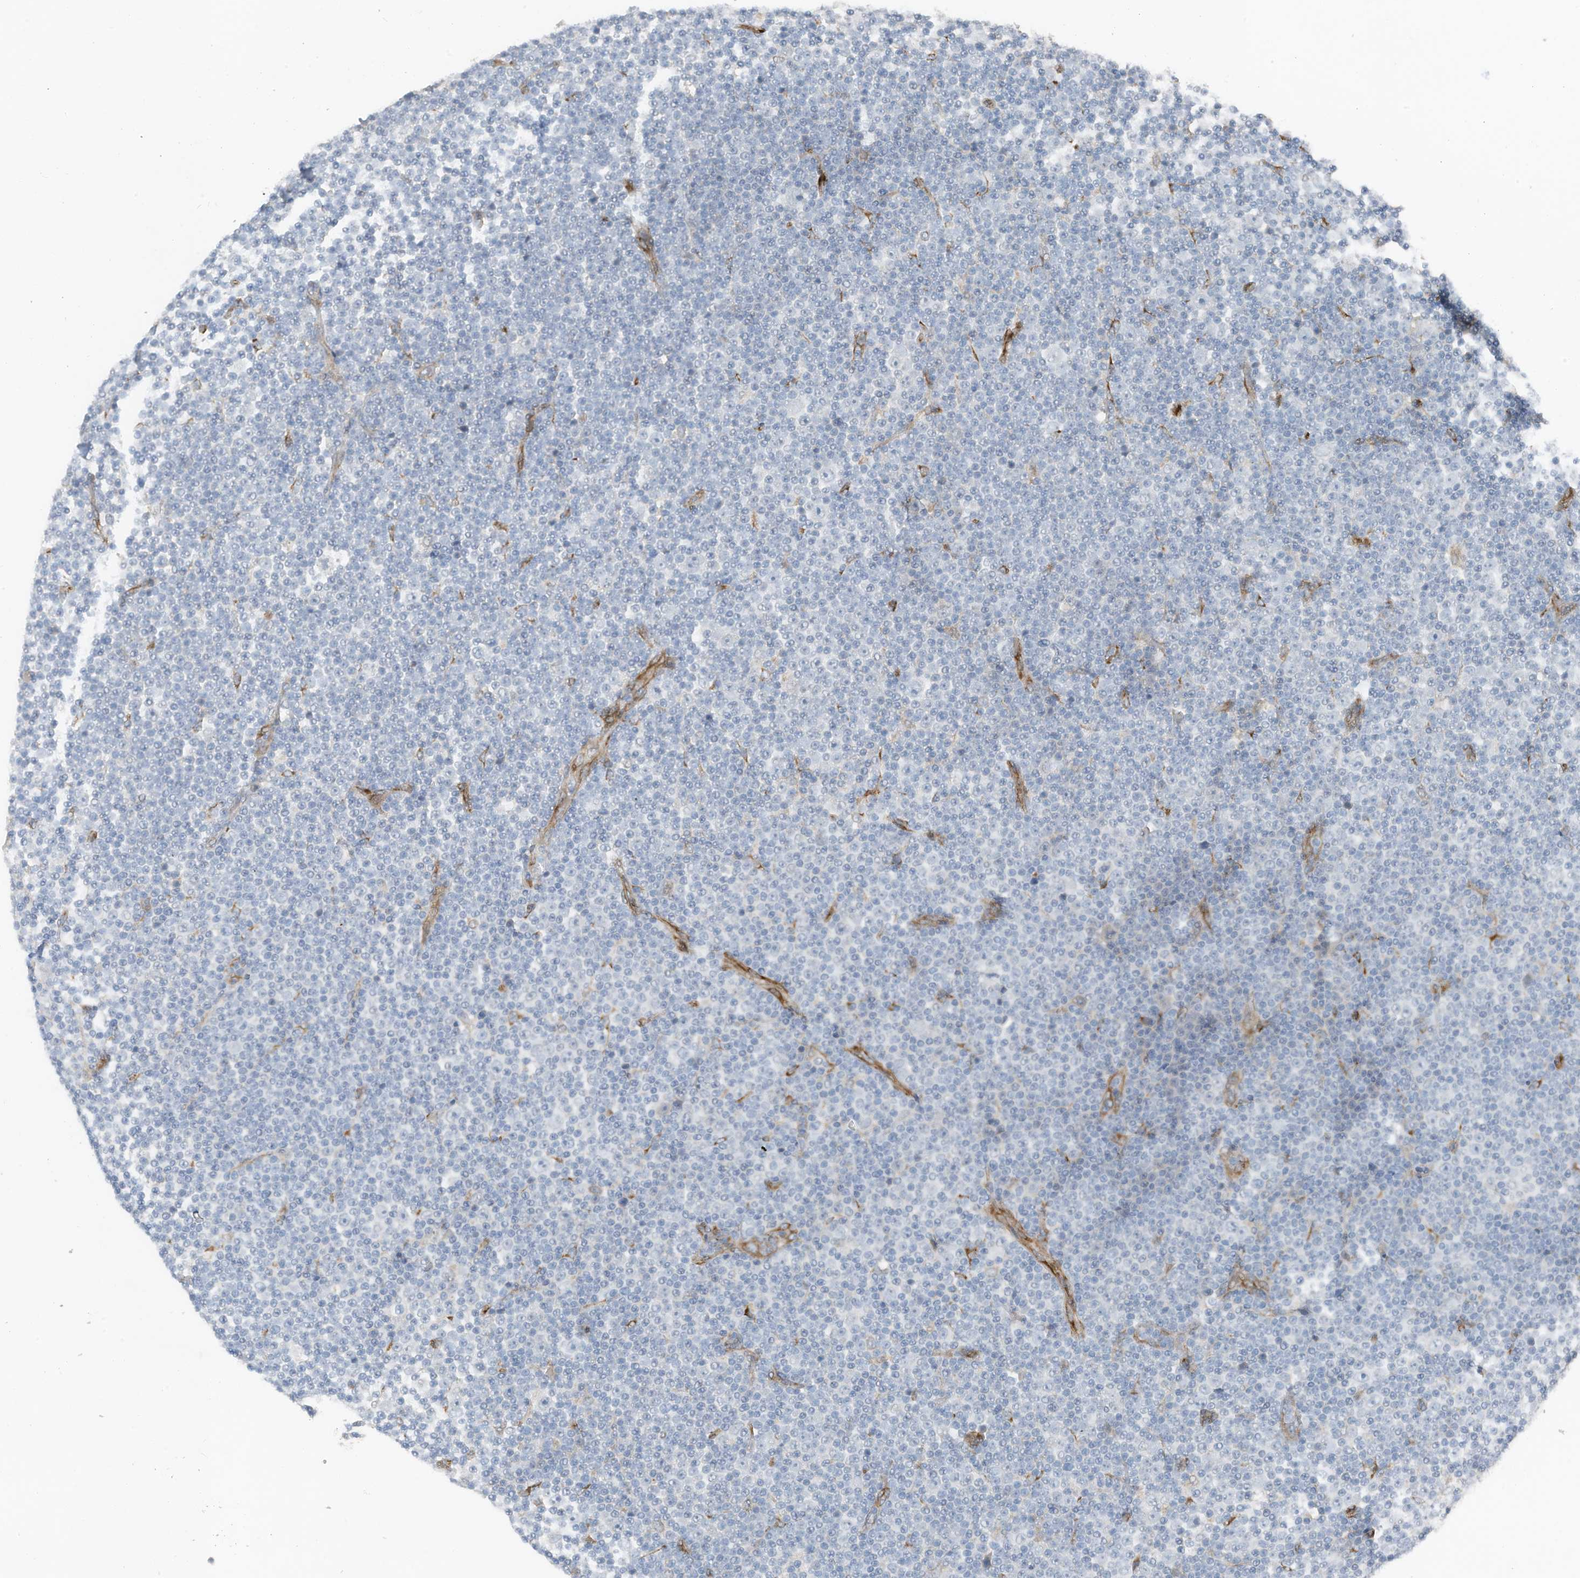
{"staining": {"intensity": "negative", "quantity": "none", "location": "none"}, "tissue": "lymphoma", "cell_type": "Tumor cells", "image_type": "cancer", "snomed": [{"axis": "morphology", "description": "Malignant lymphoma, non-Hodgkin's type, Low grade"}, {"axis": "topography", "description": "Lymph node"}], "caption": "Tumor cells are negative for brown protein staining in low-grade malignant lymphoma, non-Hodgkin's type.", "gene": "ARHGEF33", "patient": {"sex": "female", "age": 67}}